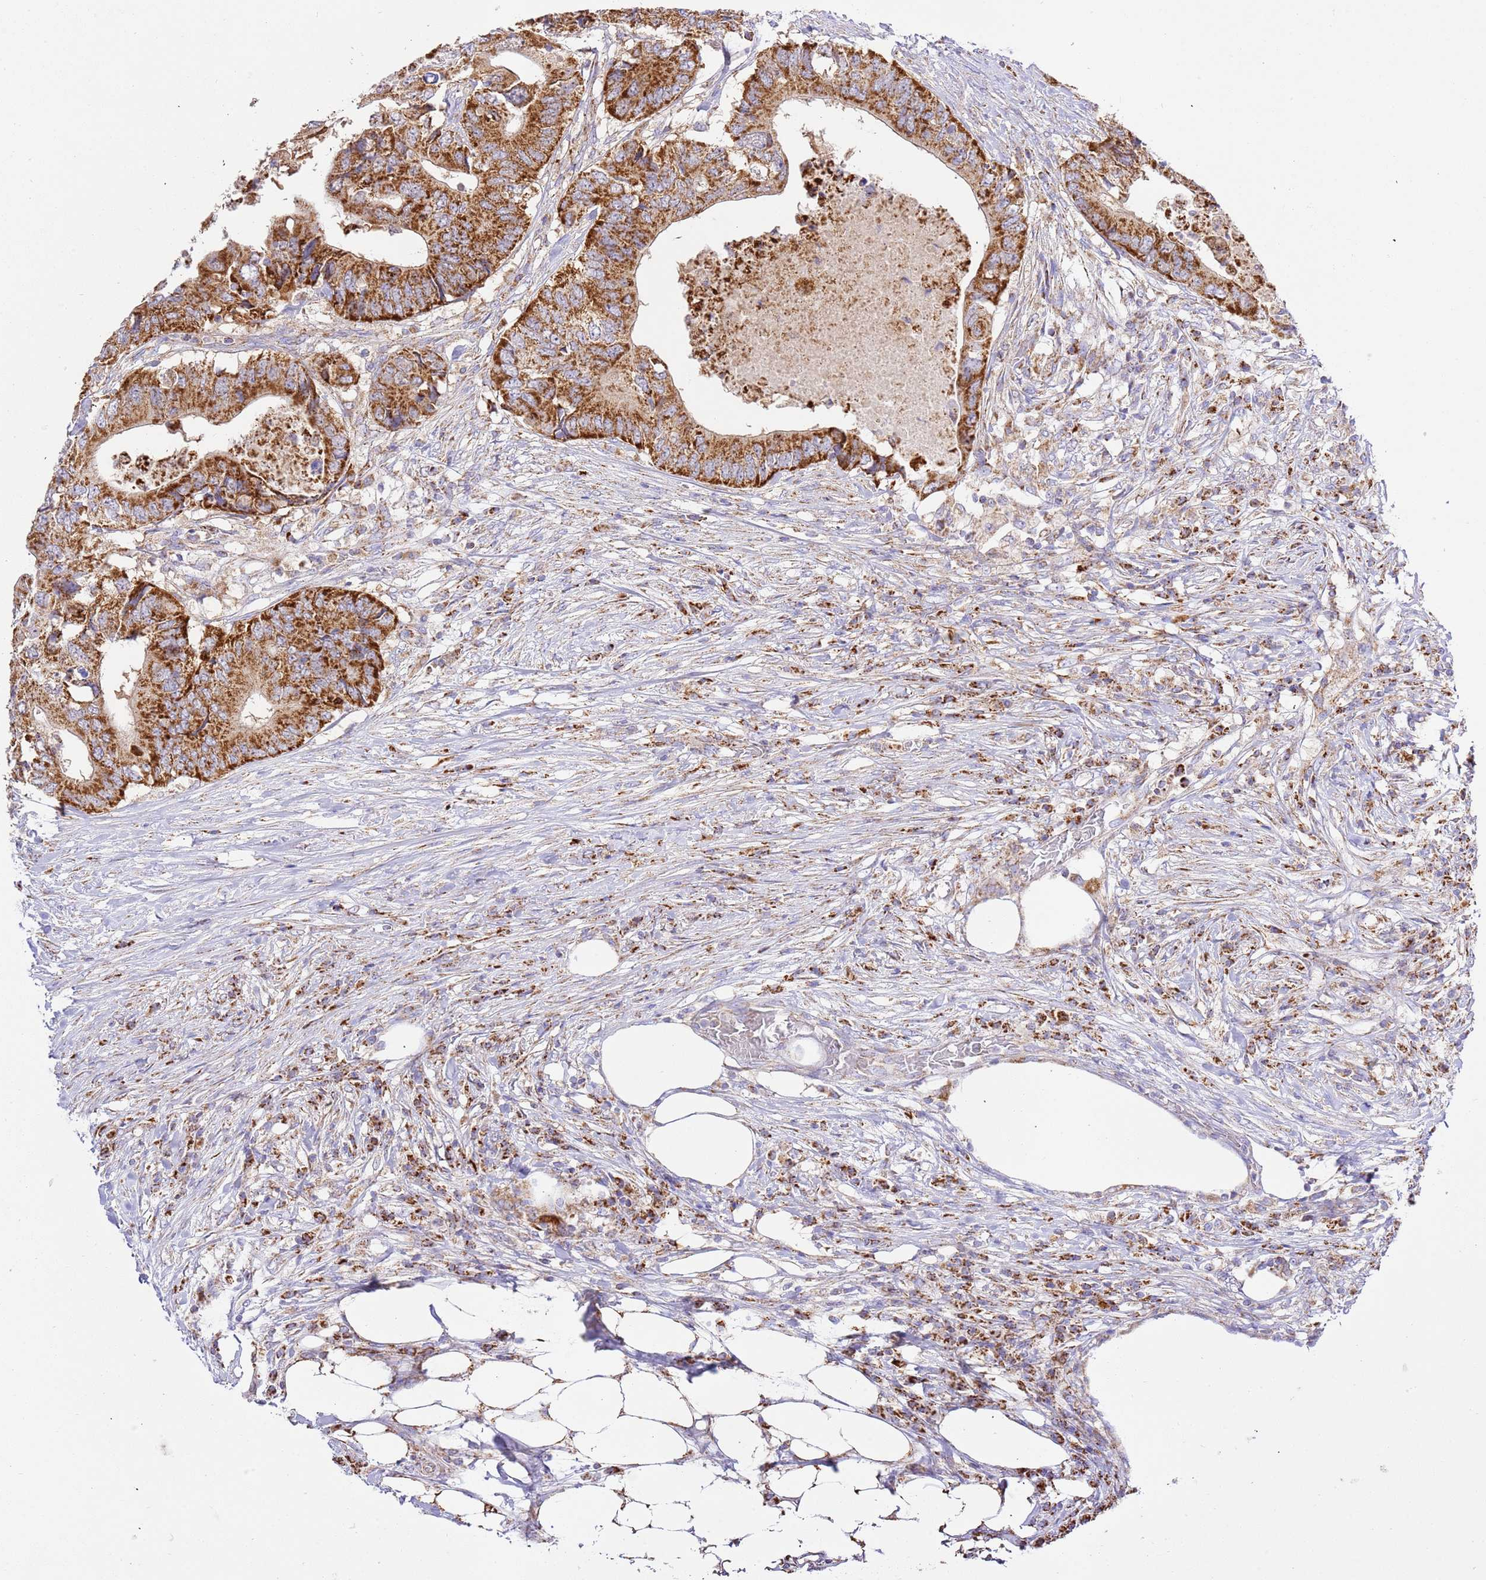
{"staining": {"intensity": "strong", "quantity": ">75%", "location": "cytoplasmic/membranous"}, "tissue": "colorectal cancer", "cell_type": "Tumor cells", "image_type": "cancer", "snomed": [{"axis": "morphology", "description": "Adenocarcinoma, NOS"}, {"axis": "topography", "description": "Colon"}], "caption": "Colorectal cancer stained with DAB (3,3'-diaminobenzidine) immunohistochemistry (IHC) reveals high levels of strong cytoplasmic/membranous staining in approximately >75% of tumor cells.", "gene": "ZBTB39", "patient": {"sex": "male", "age": 71}}